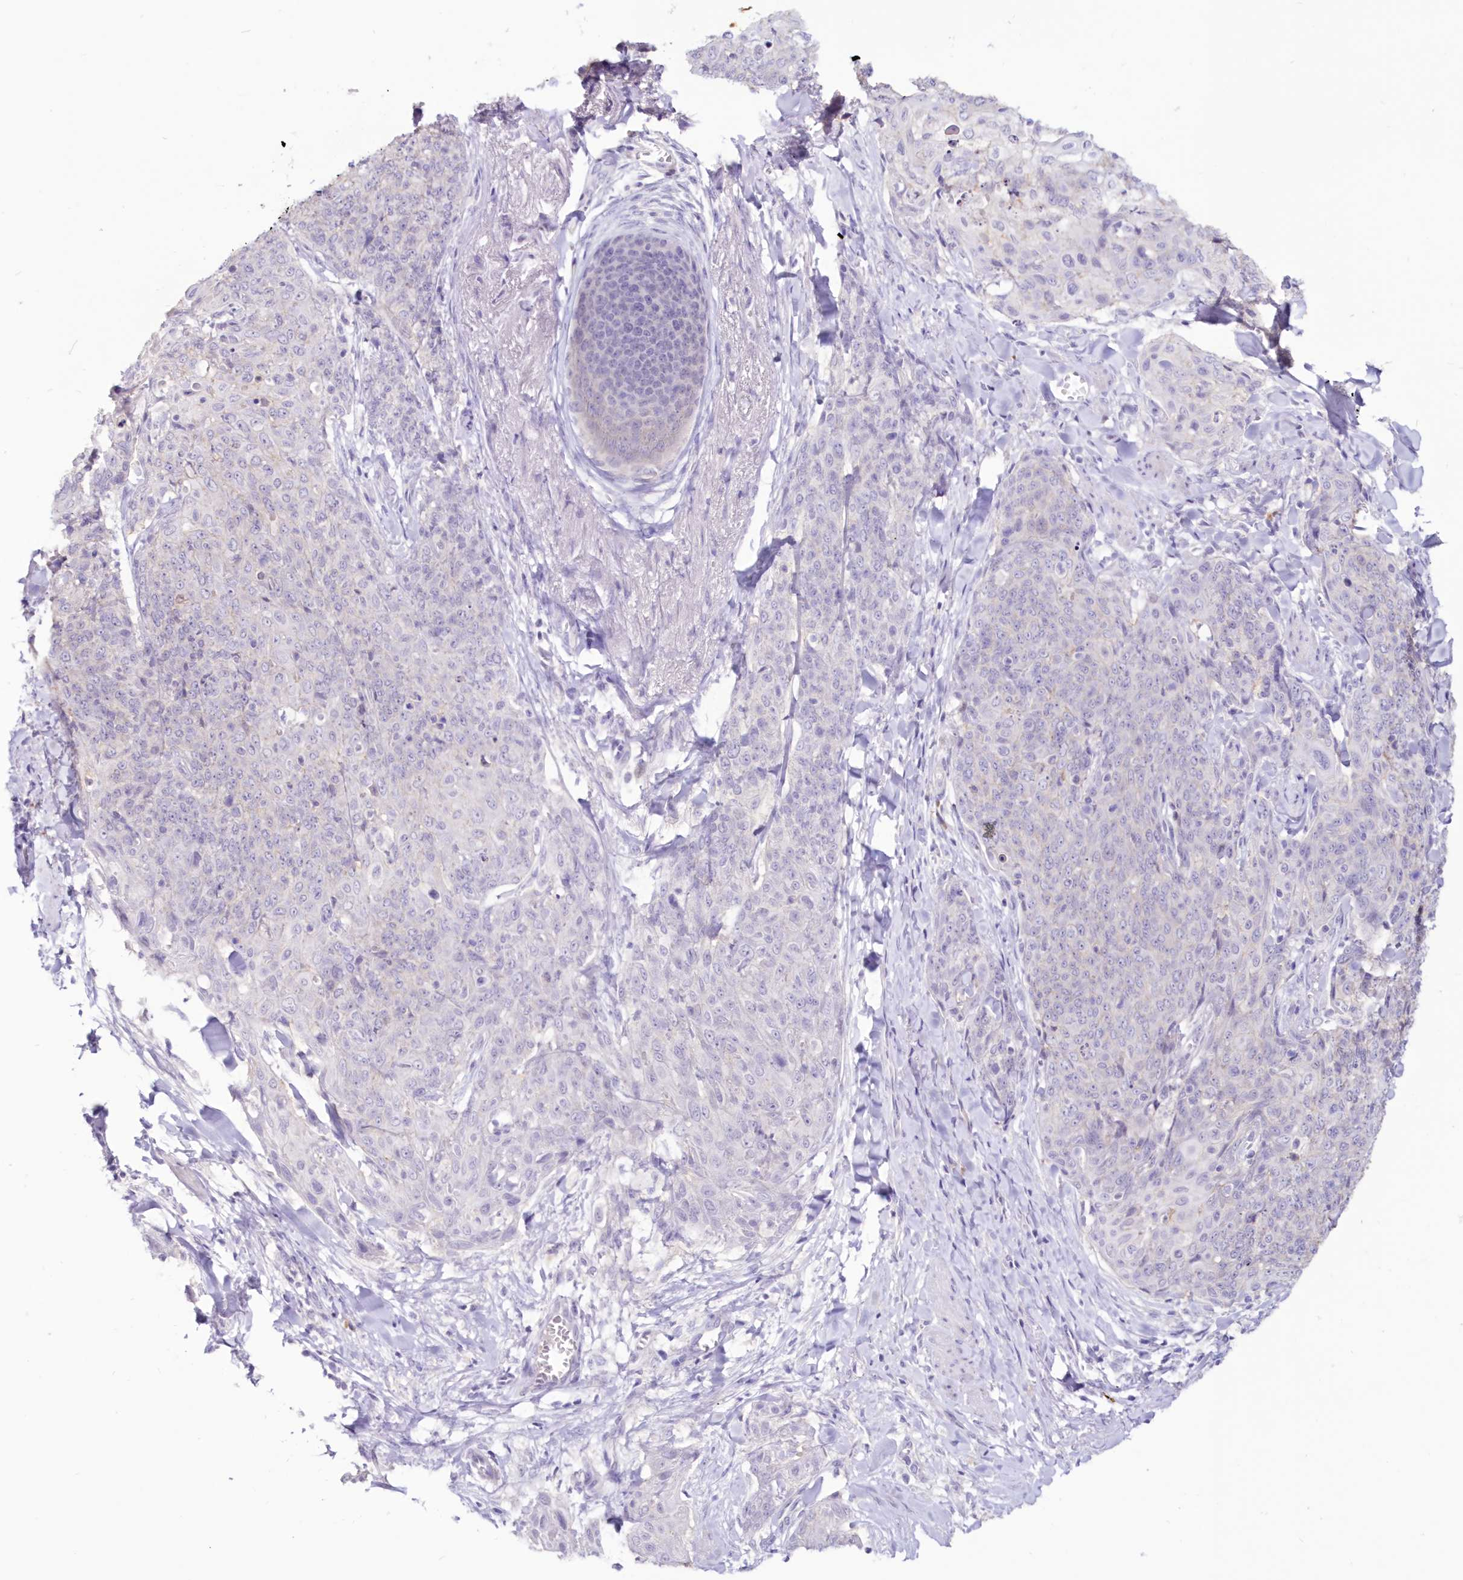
{"staining": {"intensity": "negative", "quantity": "none", "location": "none"}, "tissue": "skin cancer", "cell_type": "Tumor cells", "image_type": "cancer", "snomed": [{"axis": "morphology", "description": "Squamous cell carcinoma, NOS"}, {"axis": "topography", "description": "Skin"}, {"axis": "topography", "description": "Vulva"}], "caption": "This is an immunohistochemistry image of squamous cell carcinoma (skin). There is no expression in tumor cells.", "gene": "SNED1", "patient": {"sex": "female", "age": 85}}